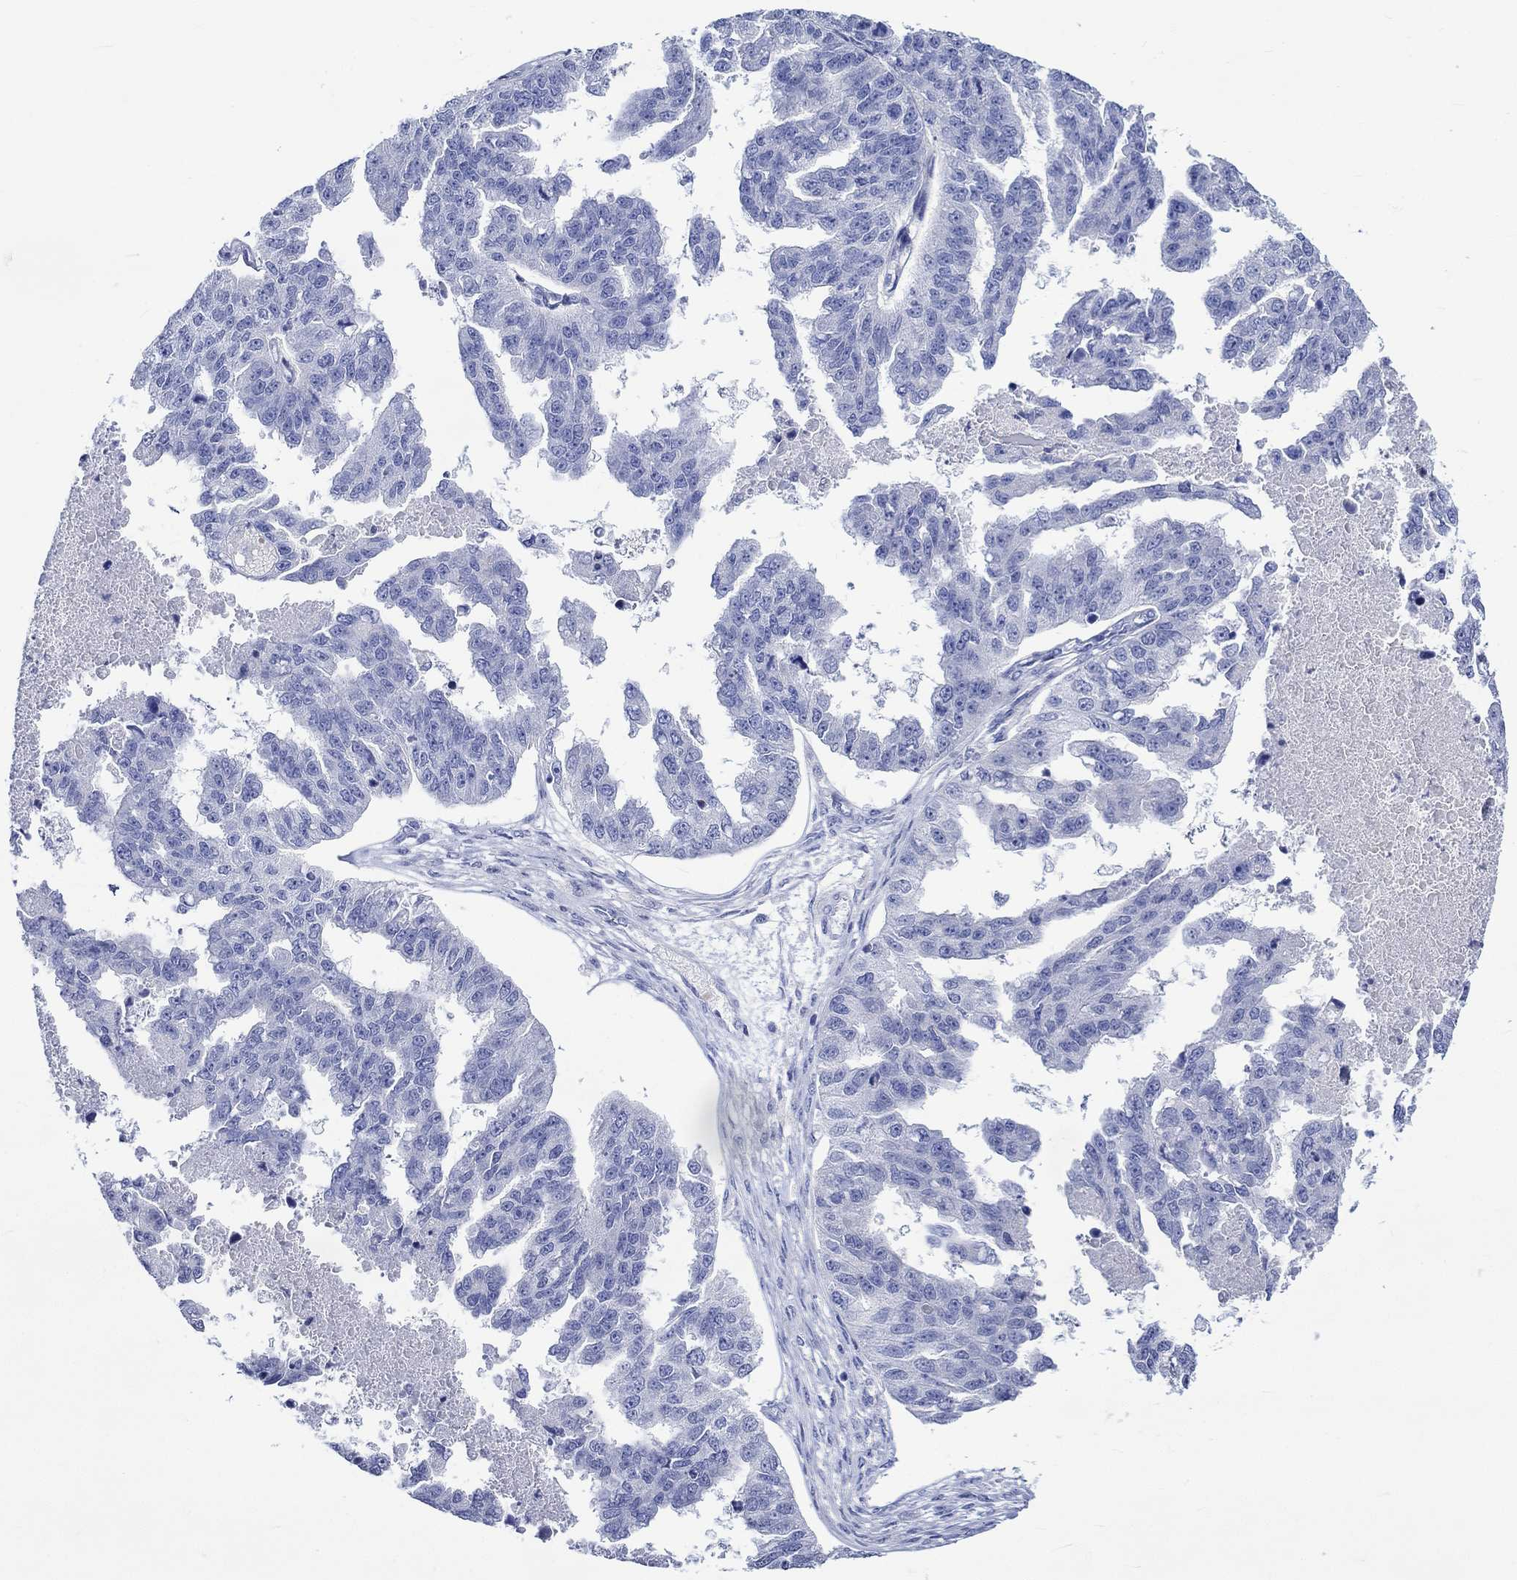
{"staining": {"intensity": "negative", "quantity": "none", "location": "none"}, "tissue": "ovarian cancer", "cell_type": "Tumor cells", "image_type": "cancer", "snomed": [{"axis": "morphology", "description": "Cystadenocarcinoma, serous, NOS"}, {"axis": "topography", "description": "Ovary"}], "caption": "Human ovarian cancer (serous cystadenocarcinoma) stained for a protein using IHC reveals no staining in tumor cells.", "gene": "NRIP3", "patient": {"sex": "female", "age": 58}}